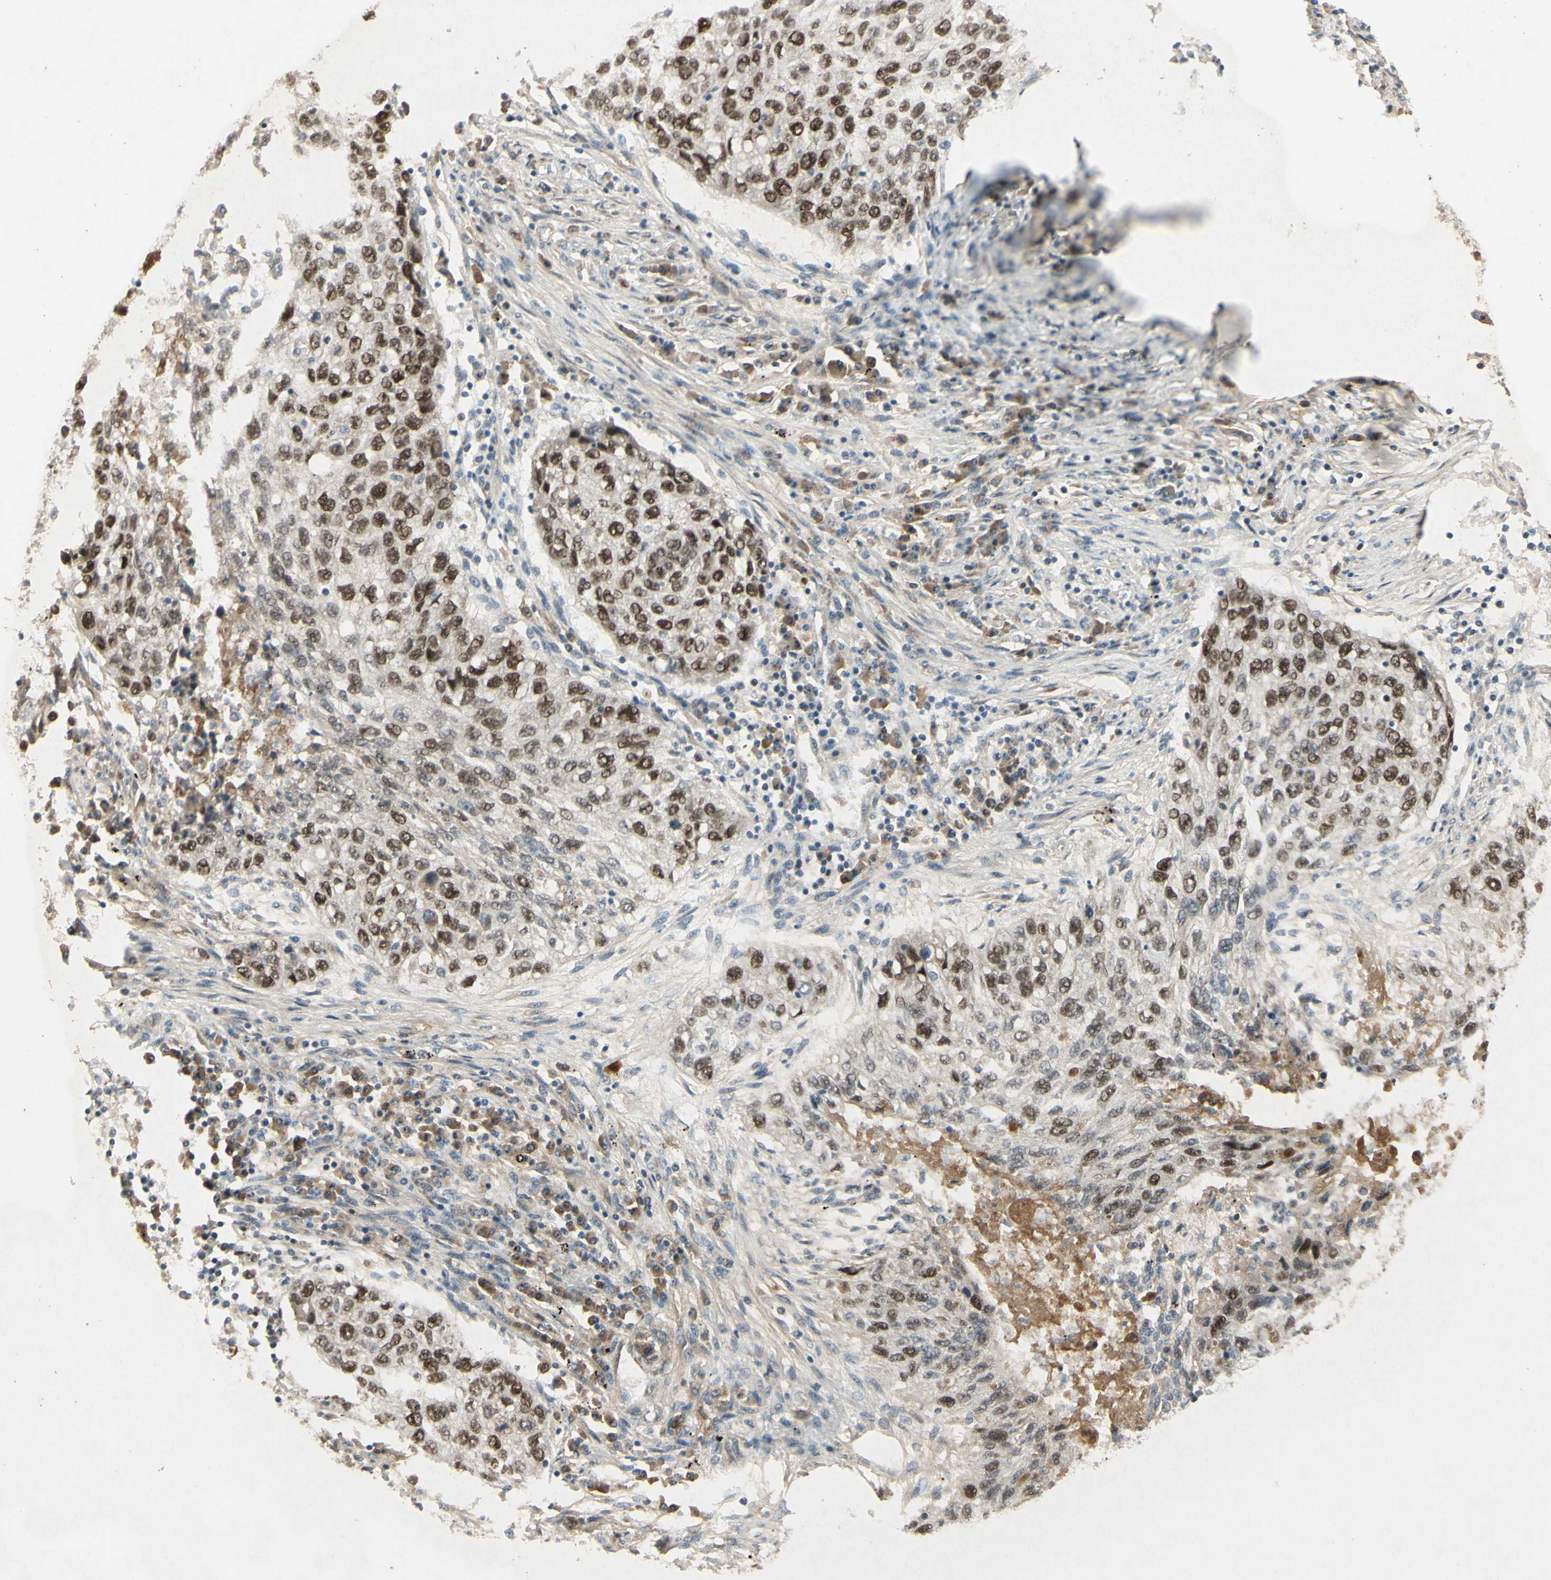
{"staining": {"intensity": "moderate", "quantity": ">75%", "location": "nuclear"}, "tissue": "lung cancer", "cell_type": "Tumor cells", "image_type": "cancer", "snomed": [{"axis": "morphology", "description": "Squamous cell carcinoma, NOS"}, {"axis": "topography", "description": "Lung"}], "caption": "There is medium levels of moderate nuclear staining in tumor cells of lung cancer, as demonstrated by immunohistochemical staining (brown color).", "gene": "RAD18", "patient": {"sex": "female", "age": 63}}